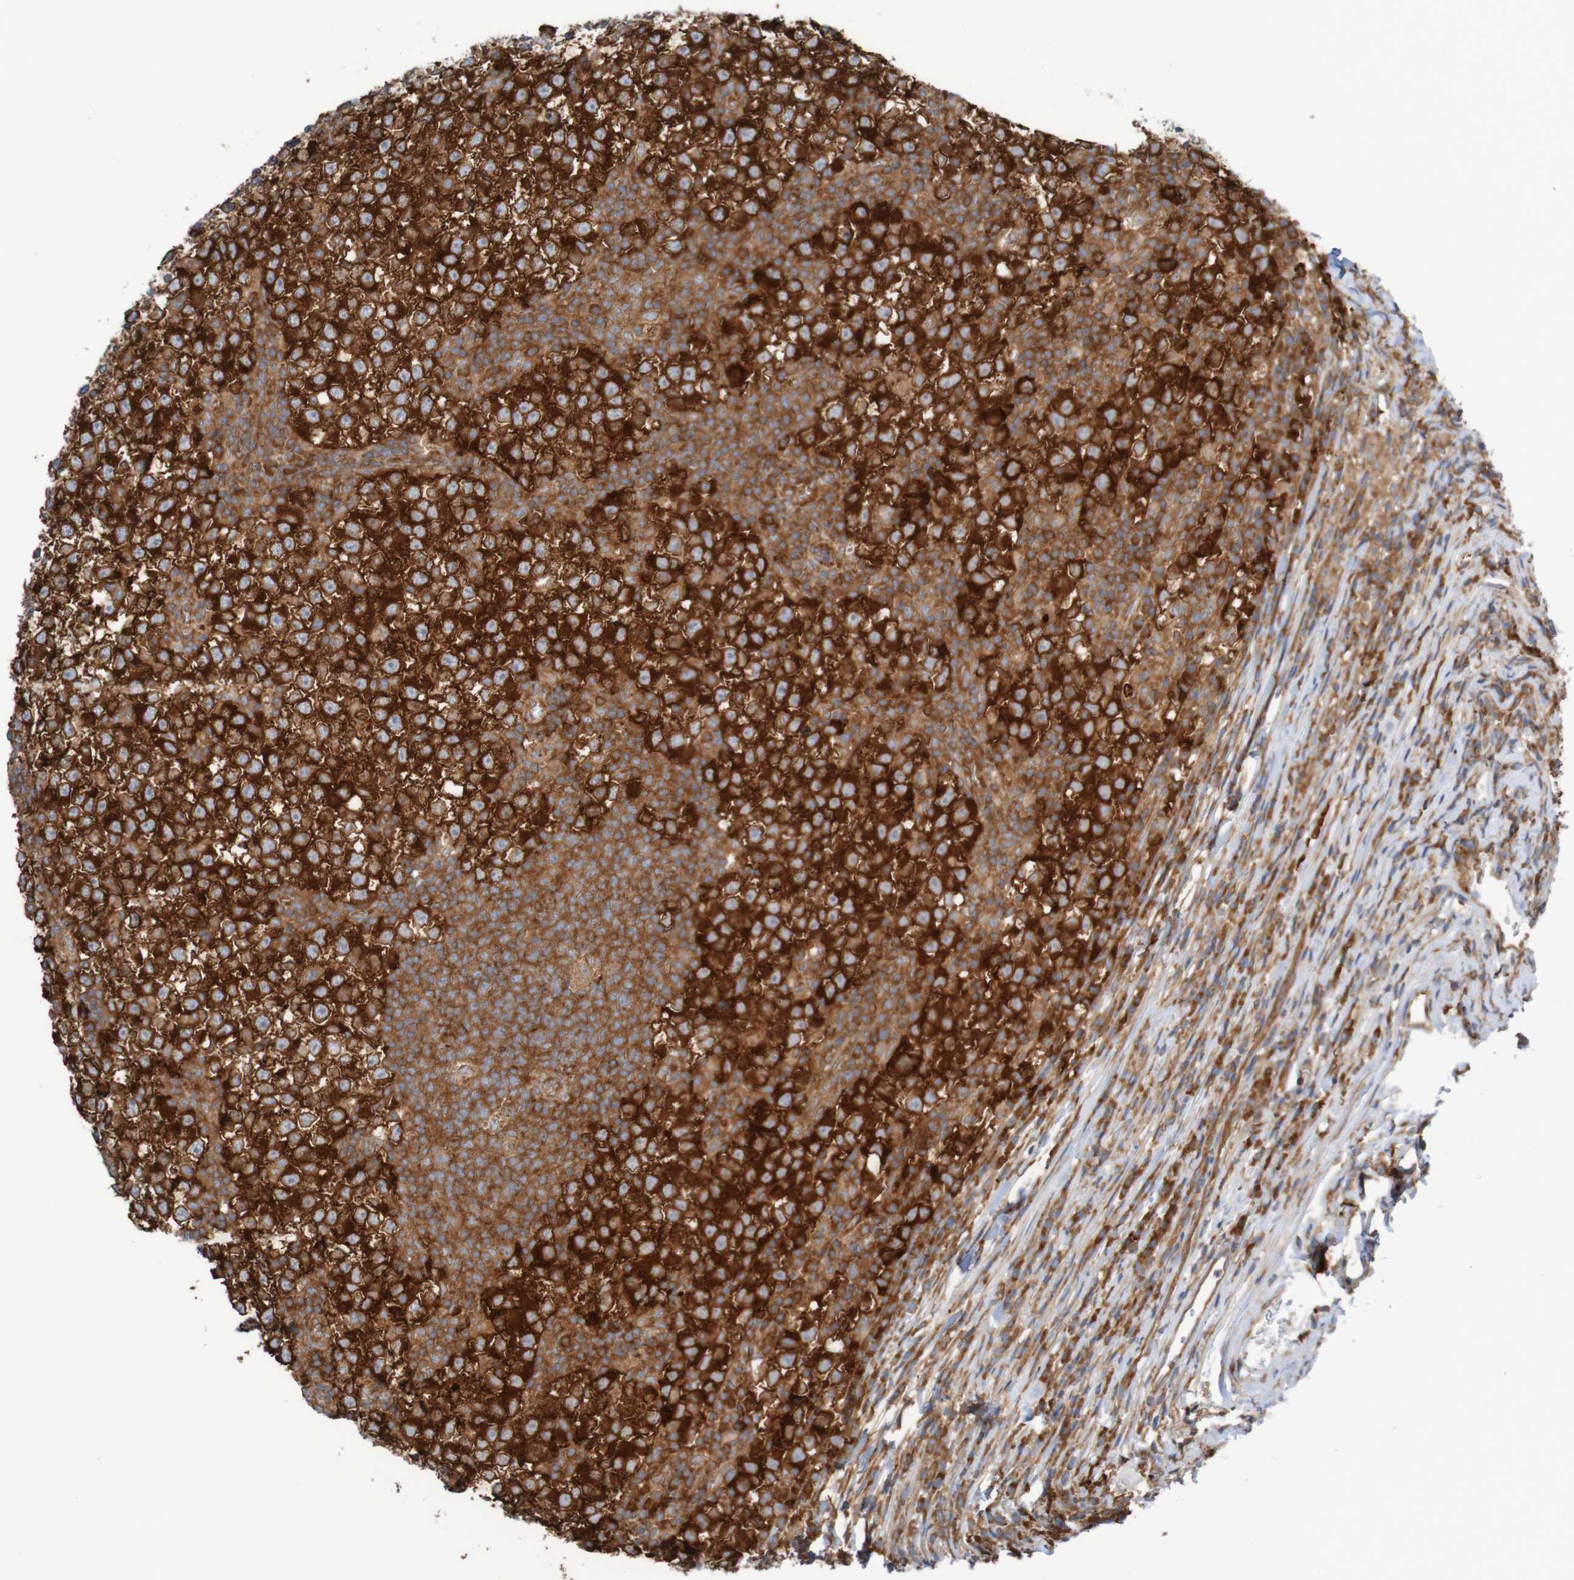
{"staining": {"intensity": "strong", "quantity": ">75%", "location": "cytoplasmic/membranous"}, "tissue": "testis cancer", "cell_type": "Tumor cells", "image_type": "cancer", "snomed": [{"axis": "morphology", "description": "Seminoma, NOS"}, {"axis": "topography", "description": "Testis"}], "caption": "This photomicrograph reveals IHC staining of seminoma (testis), with high strong cytoplasmic/membranous staining in about >75% of tumor cells.", "gene": "LRRC47", "patient": {"sex": "male", "age": 65}}